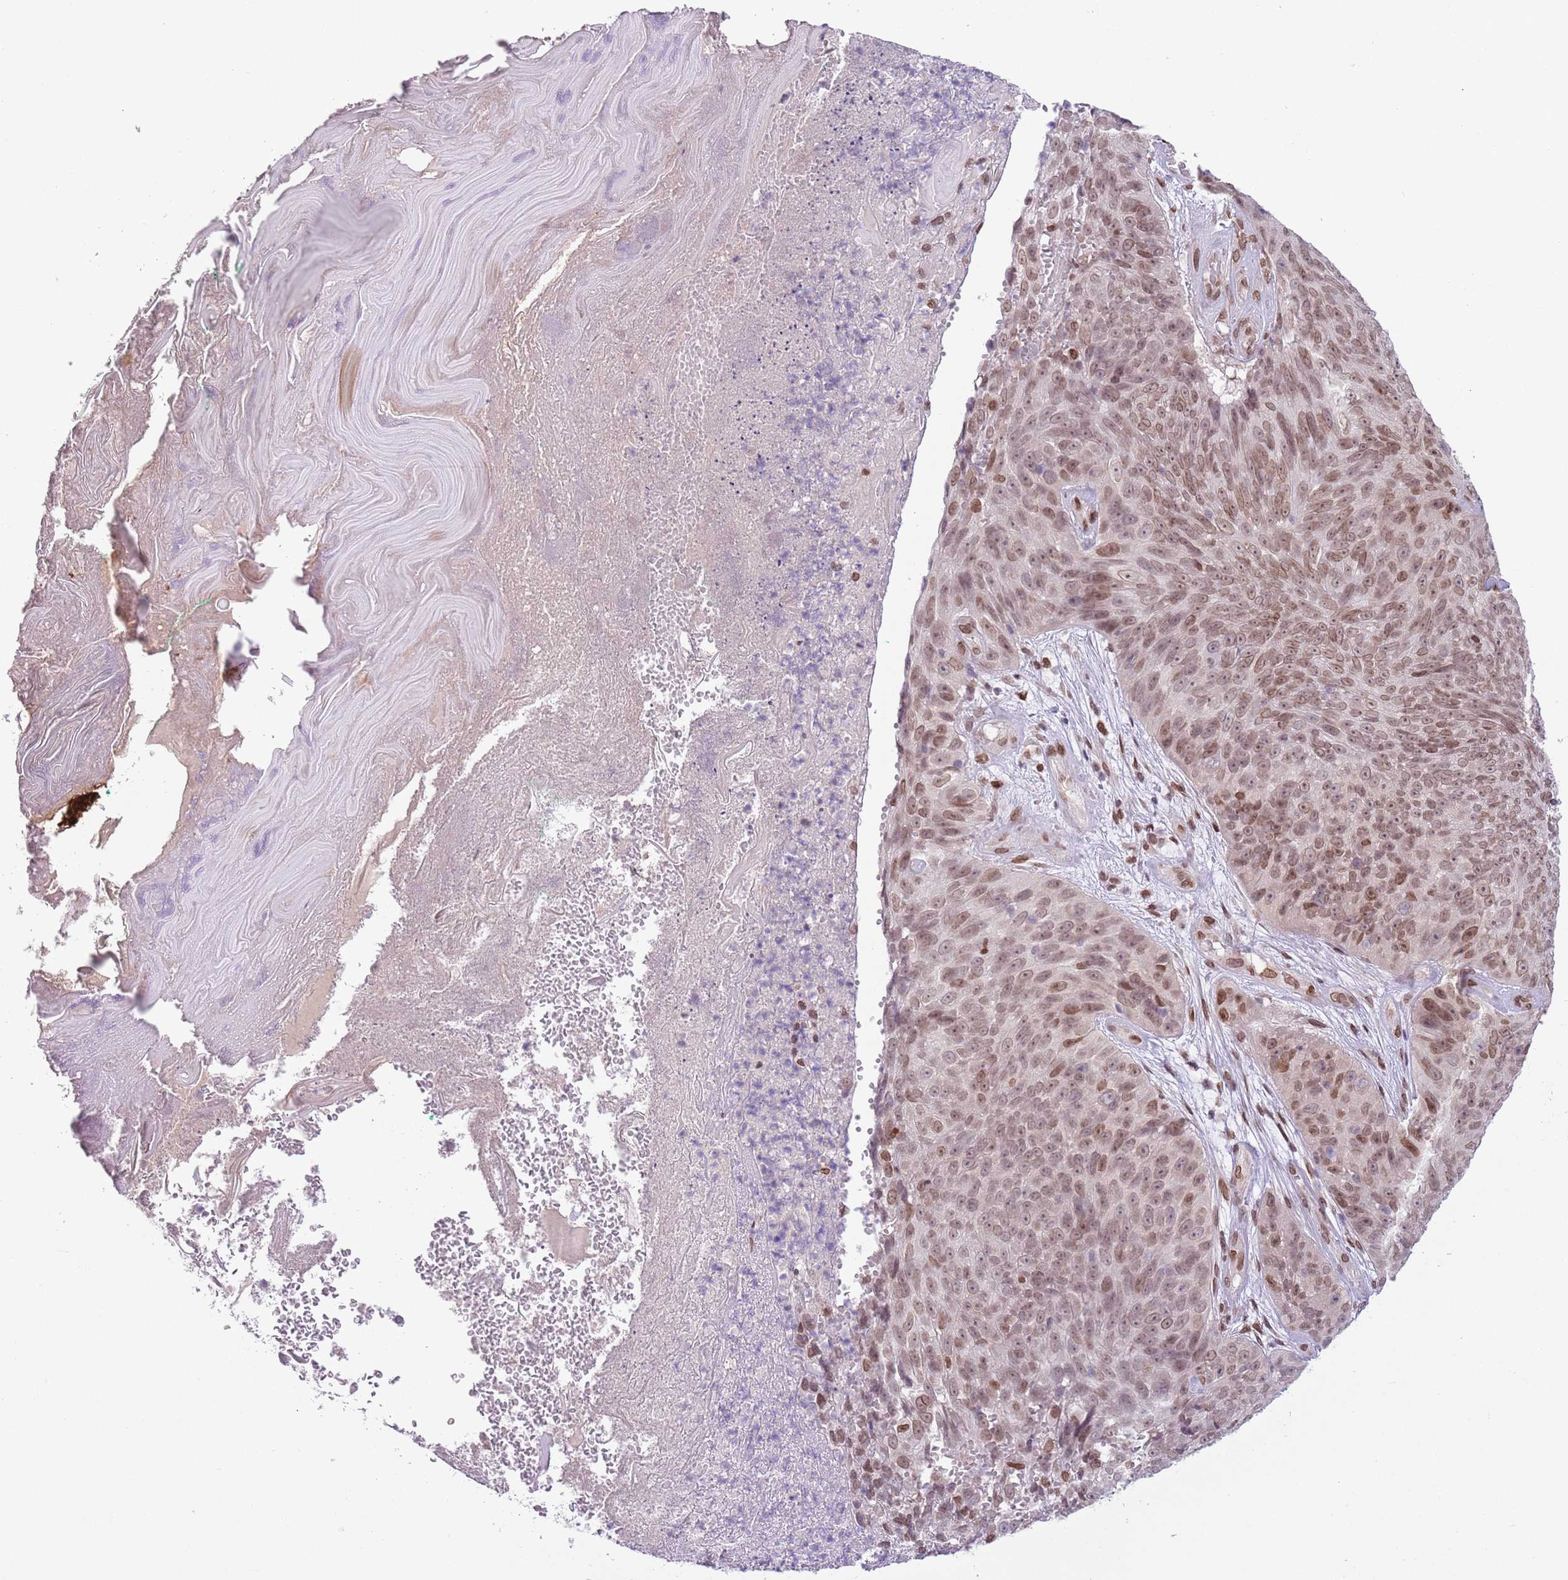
{"staining": {"intensity": "moderate", "quantity": ">75%", "location": "nuclear"}, "tissue": "skin cancer", "cell_type": "Tumor cells", "image_type": "cancer", "snomed": [{"axis": "morphology", "description": "Squamous cell carcinoma, NOS"}, {"axis": "topography", "description": "Skin"}], "caption": "Tumor cells exhibit medium levels of moderate nuclear positivity in approximately >75% of cells in squamous cell carcinoma (skin).", "gene": "ZGLP1", "patient": {"sex": "female", "age": 87}}